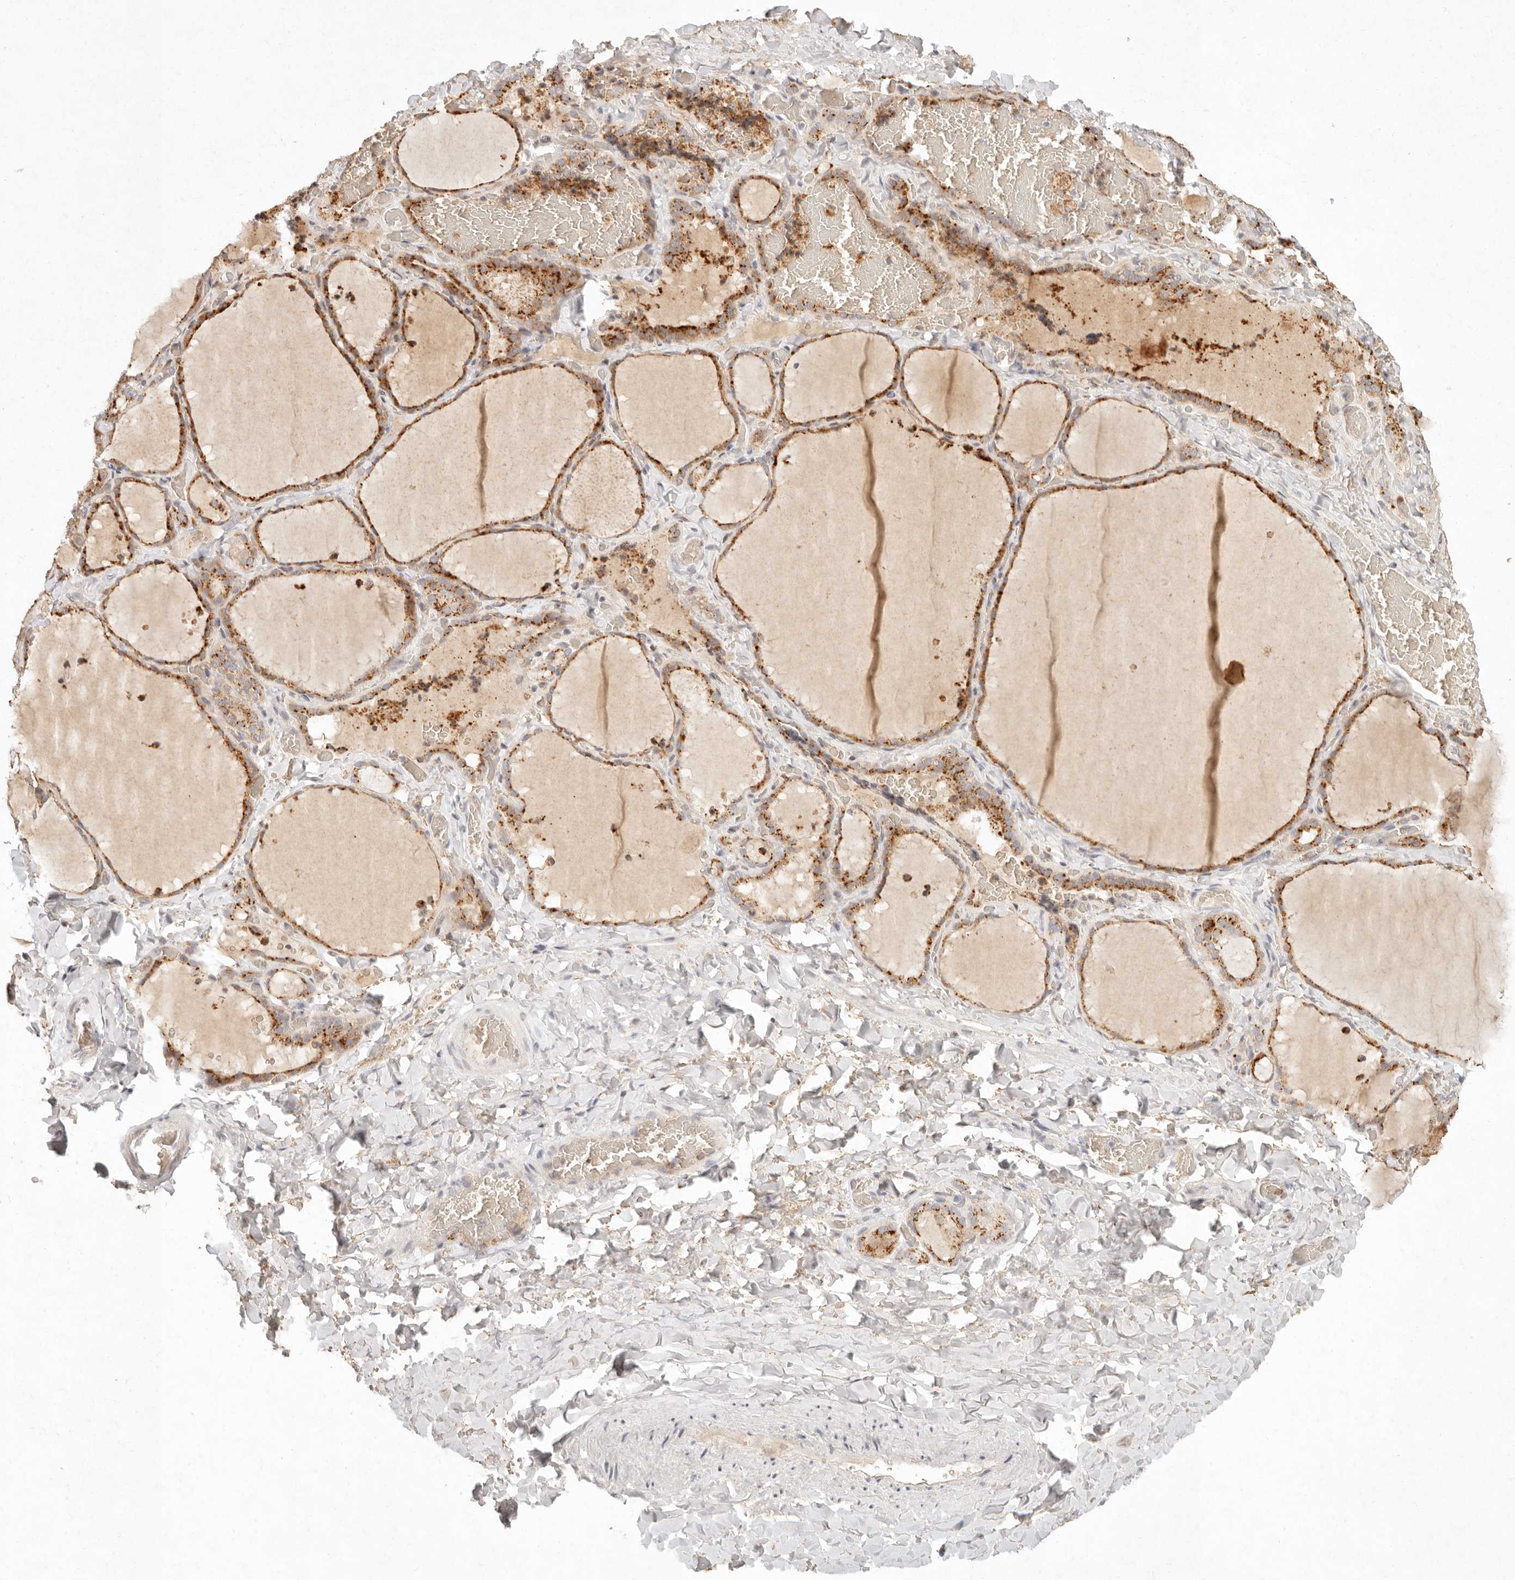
{"staining": {"intensity": "strong", "quantity": ">75%", "location": "cytoplasmic/membranous"}, "tissue": "thyroid gland", "cell_type": "Glandular cells", "image_type": "normal", "snomed": [{"axis": "morphology", "description": "Normal tissue, NOS"}, {"axis": "topography", "description": "Thyroid gland"}], "caption": "IHC histopathology image of normal thyroid gland stained for a protein (brown), which demonstrates high levels of strong cytoplasmic/membranous positivity in approximately >75% of glandular cells.", "gene": "C1orf127", "patient": {"sex": "female", "age": 22}}